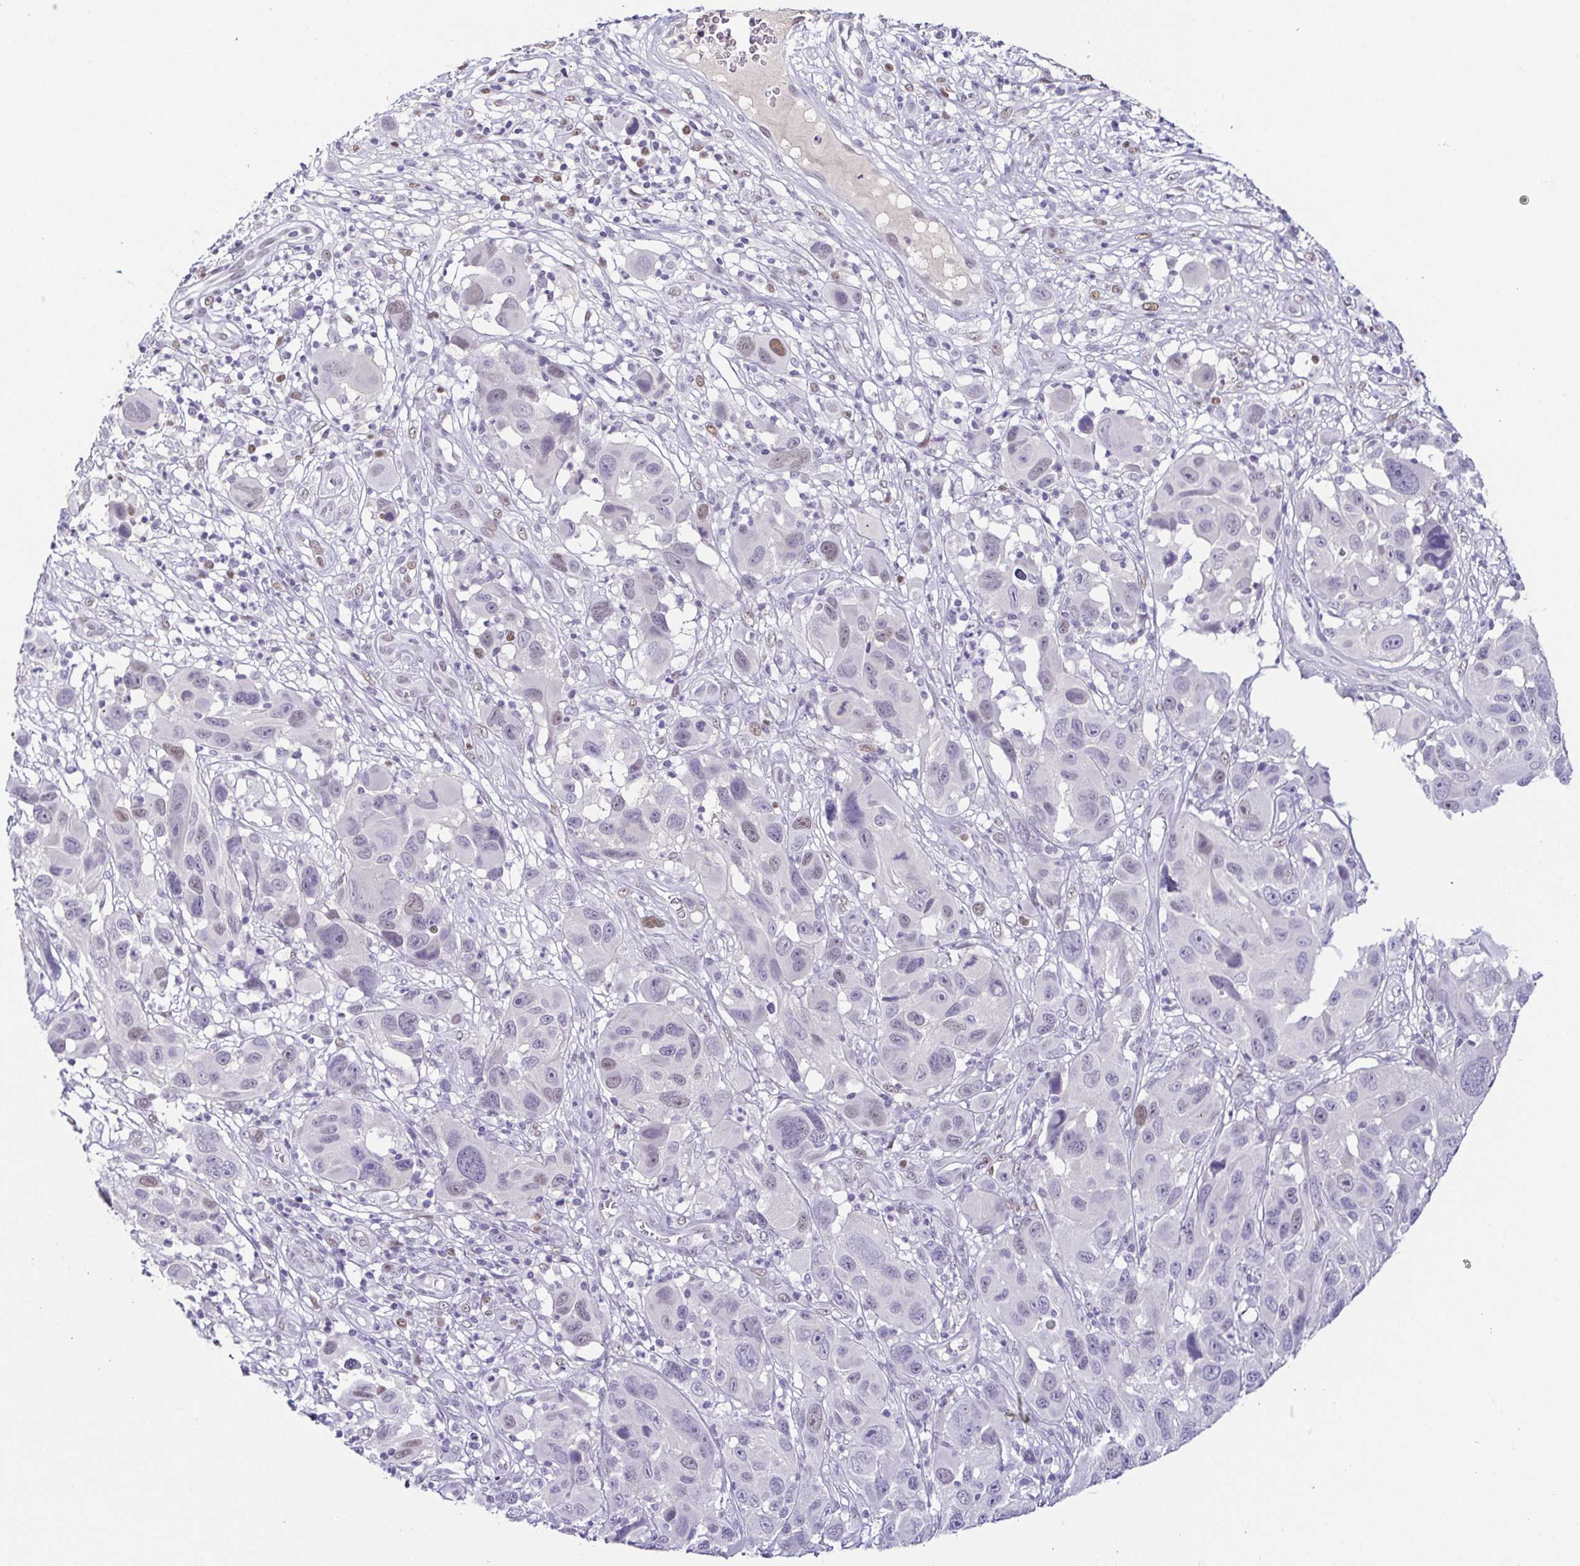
{"staining": {"intensity": "moderate", "quantity": "<25%", "location": "nuclear"}, "tissue": "melanoma", "cell_type": "Tumor cells", "image_type": "cancer", "snomed": [{"axis": "morphology", "description": "Malignant melanoma, NOS"}, {"axis": "topography", "description": "Skin"}], "caption": "The immunohistochemical stain highlights moderate nuclear expression in tumor cells of melanoma tissue.", "gene": "TCF3", "patient": {"sex": "male", "age": 53}}